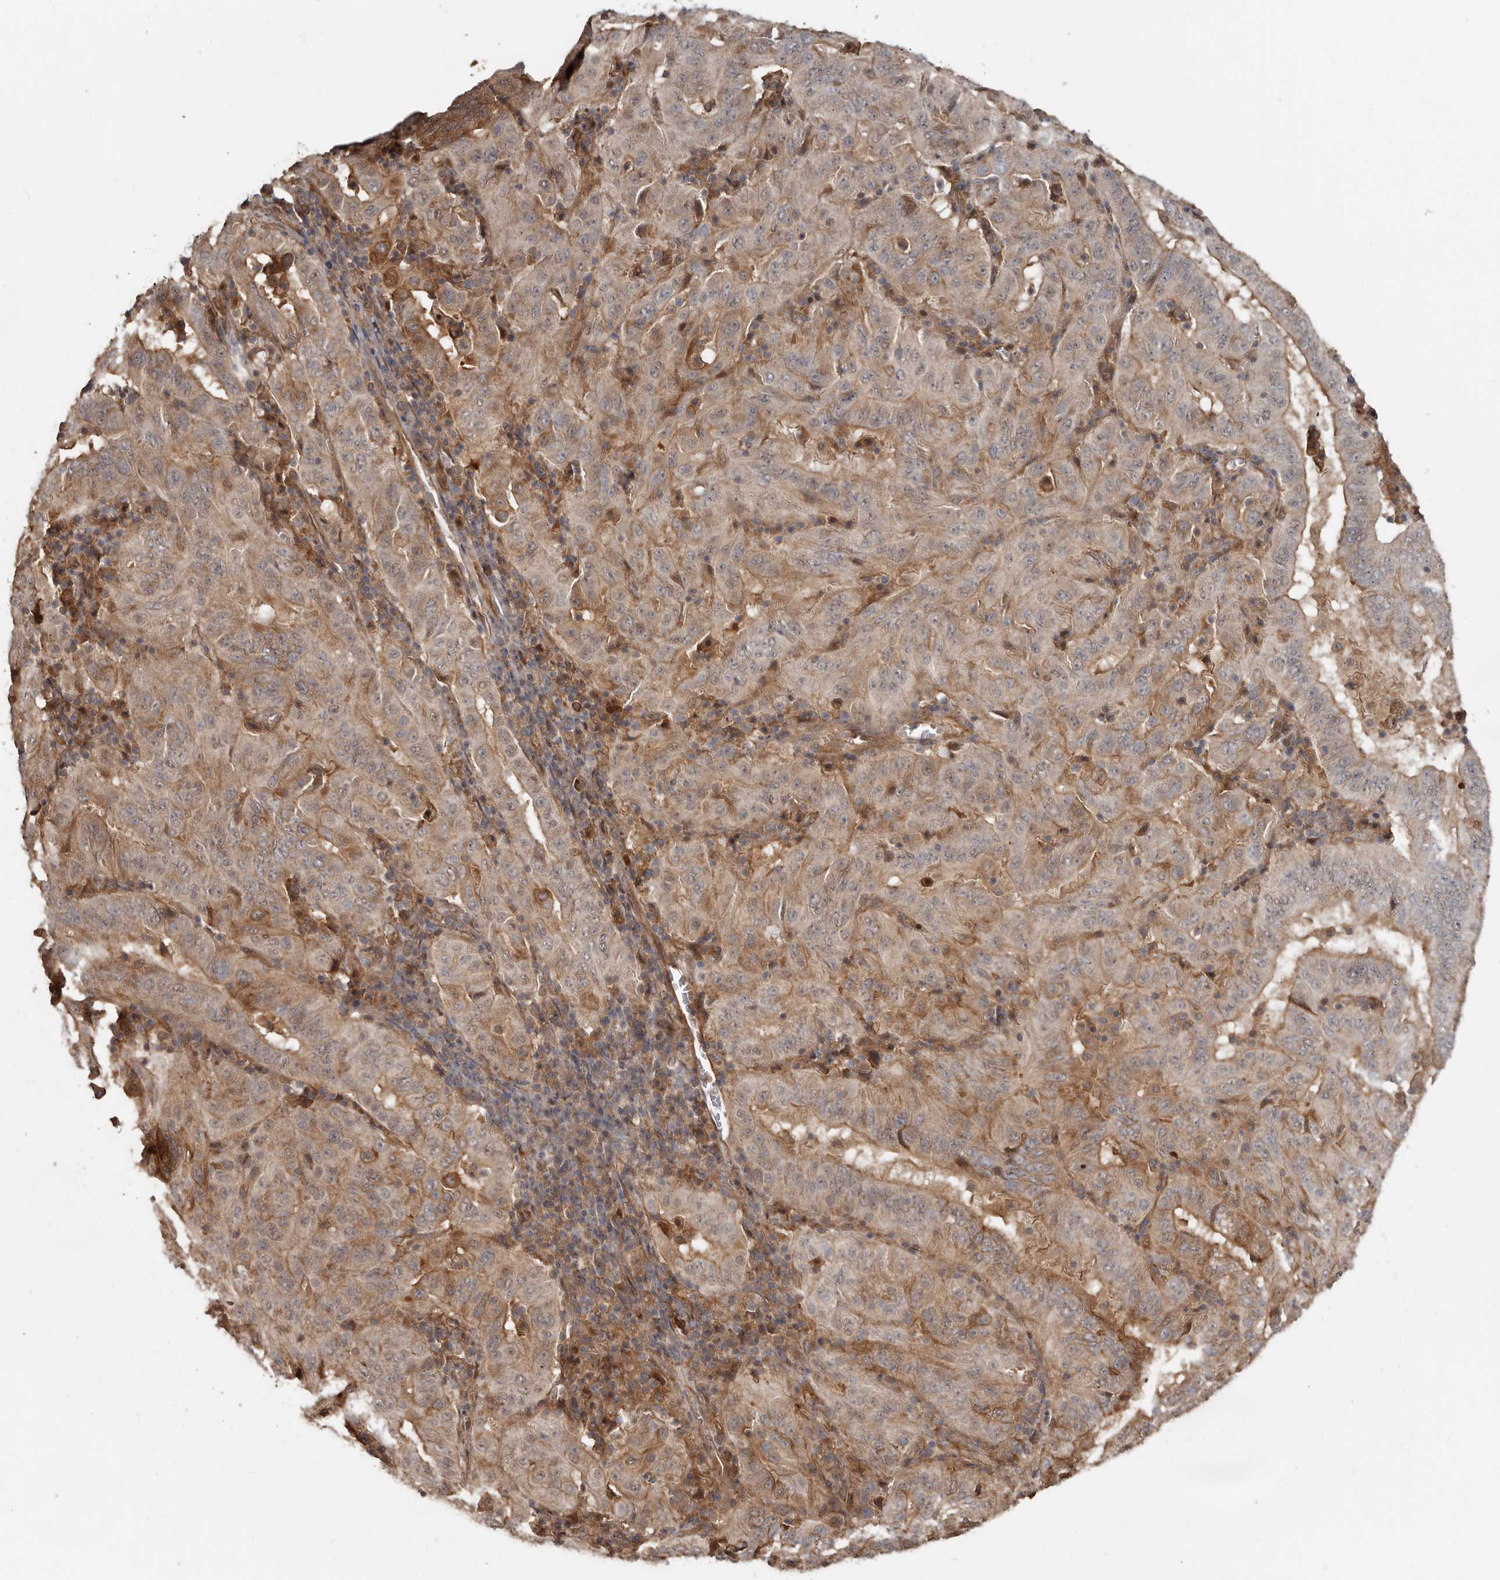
{"staining": {"intensity": "weak", "quantity": "25%-75%", "location": "cytoplasmic/membranous"}, "tissue": "pancreatic cancer", "cell_type": "Tumor cells", "image_type": "cancer", "snomed": [{"axis": "morphology", "description": "Adenocarcinoma, NOS"}, {"axis": "topography", "description": "Pancreas"}], "caption": "This photomicrograph shows immunohistochemistry staining of human pancreatic cancer (adenocarcinoma), with low weak cytoplasmic/membranous staining in about 25%-75% of tumor cells.", "gene": "EXOC3L1", "patient": {"sex": "male", "age": 63}}